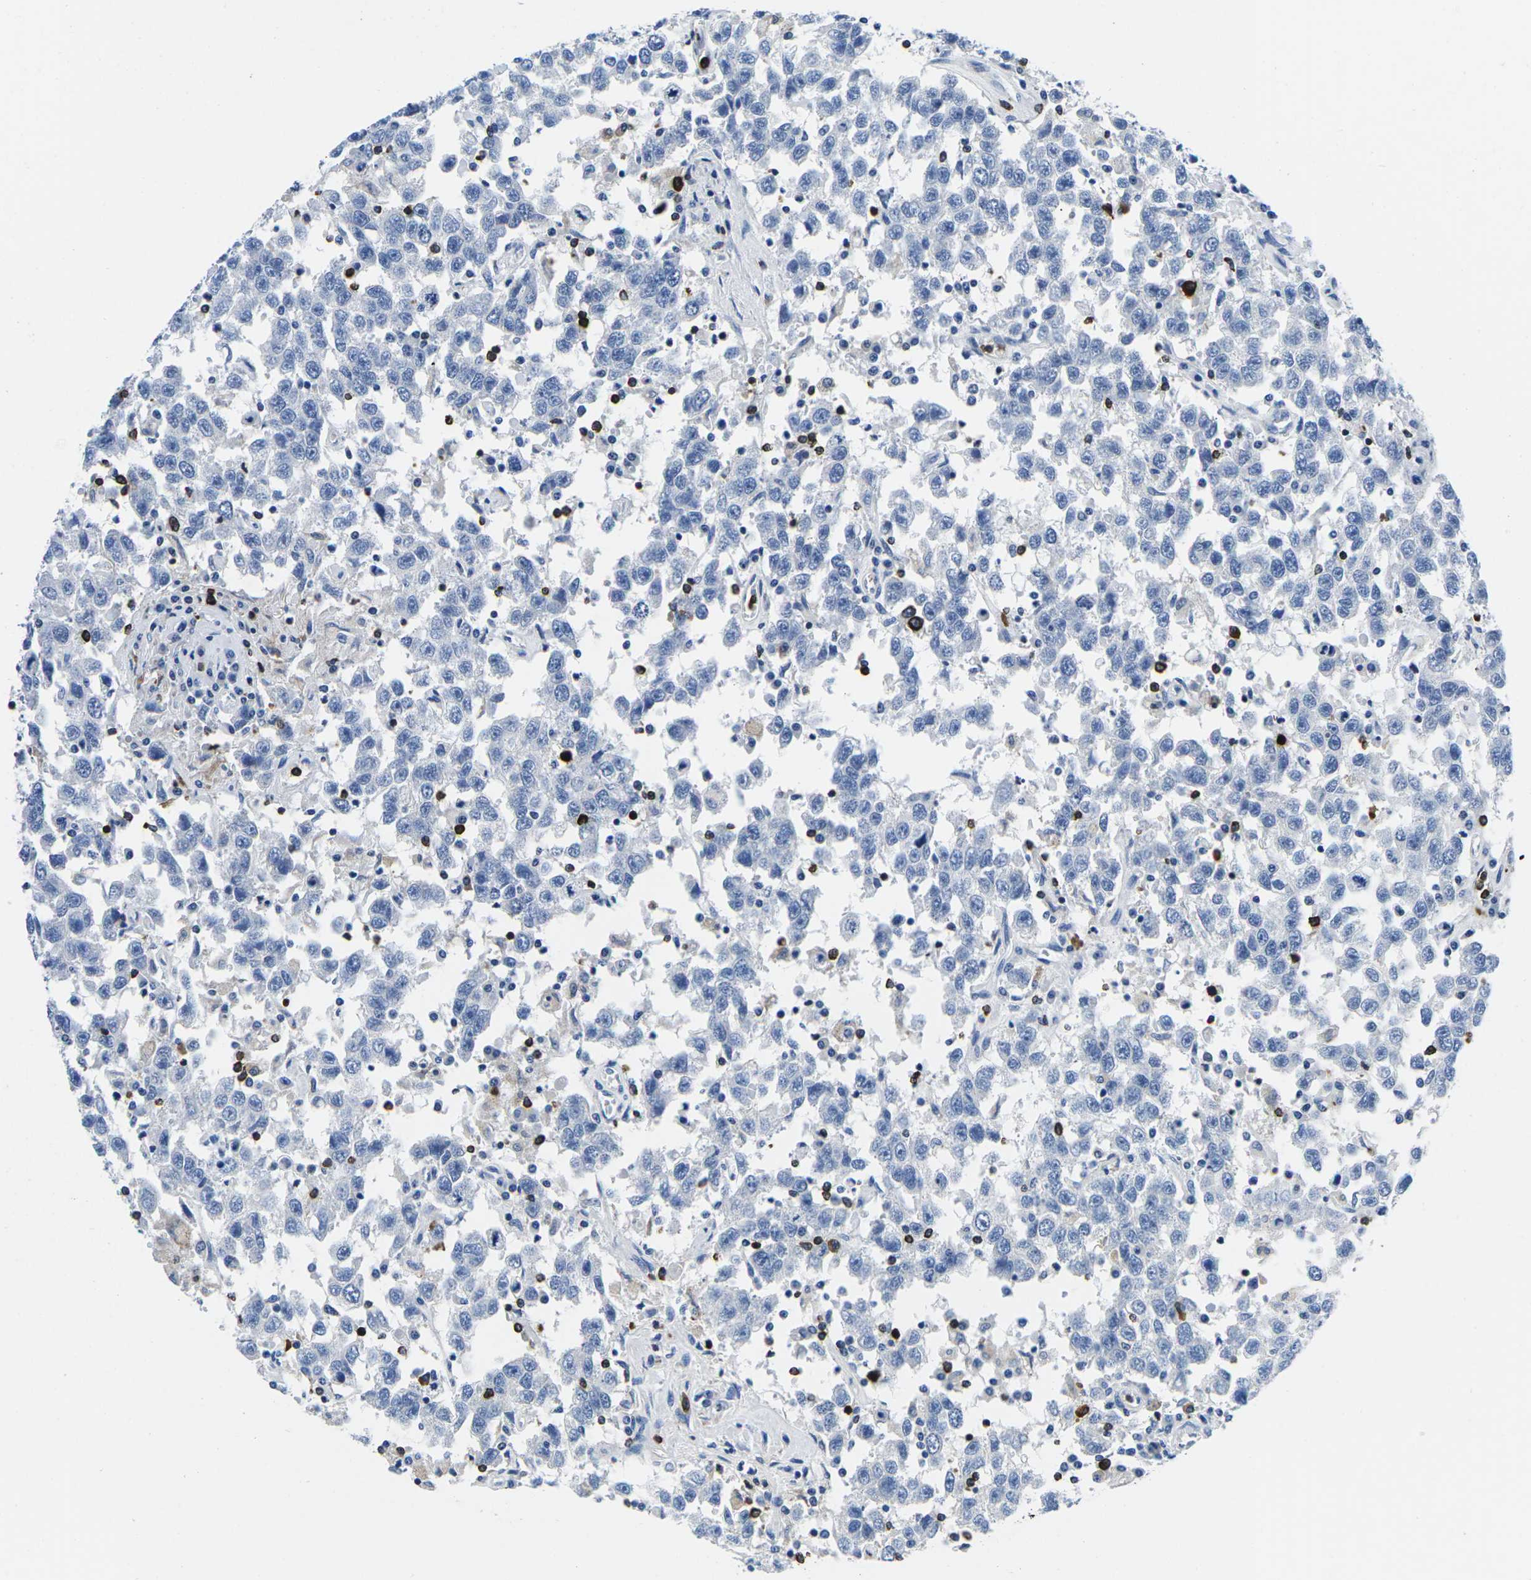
{"staining": {"intensity": "negative", "quantity": "none", "location": "none"}, "tissue": "testis cancer", "cell_type": "Tumor cells", "image_type": "cancer", "snomed": [{"axis": "morphology", "description": "Seminoma, NOS"}, {"axis": "topography", "description": "Testis"}], "caption": "Tumor cells show no significant protein positivity in testis seminoma. The staining is performed using DAB (3,3'-diaminobenzidine) brown chromogen with nuclei counter-stained in using hematoxylin.", "gene": "CTSW", "patient": {"sex": "male", "age": 41}}